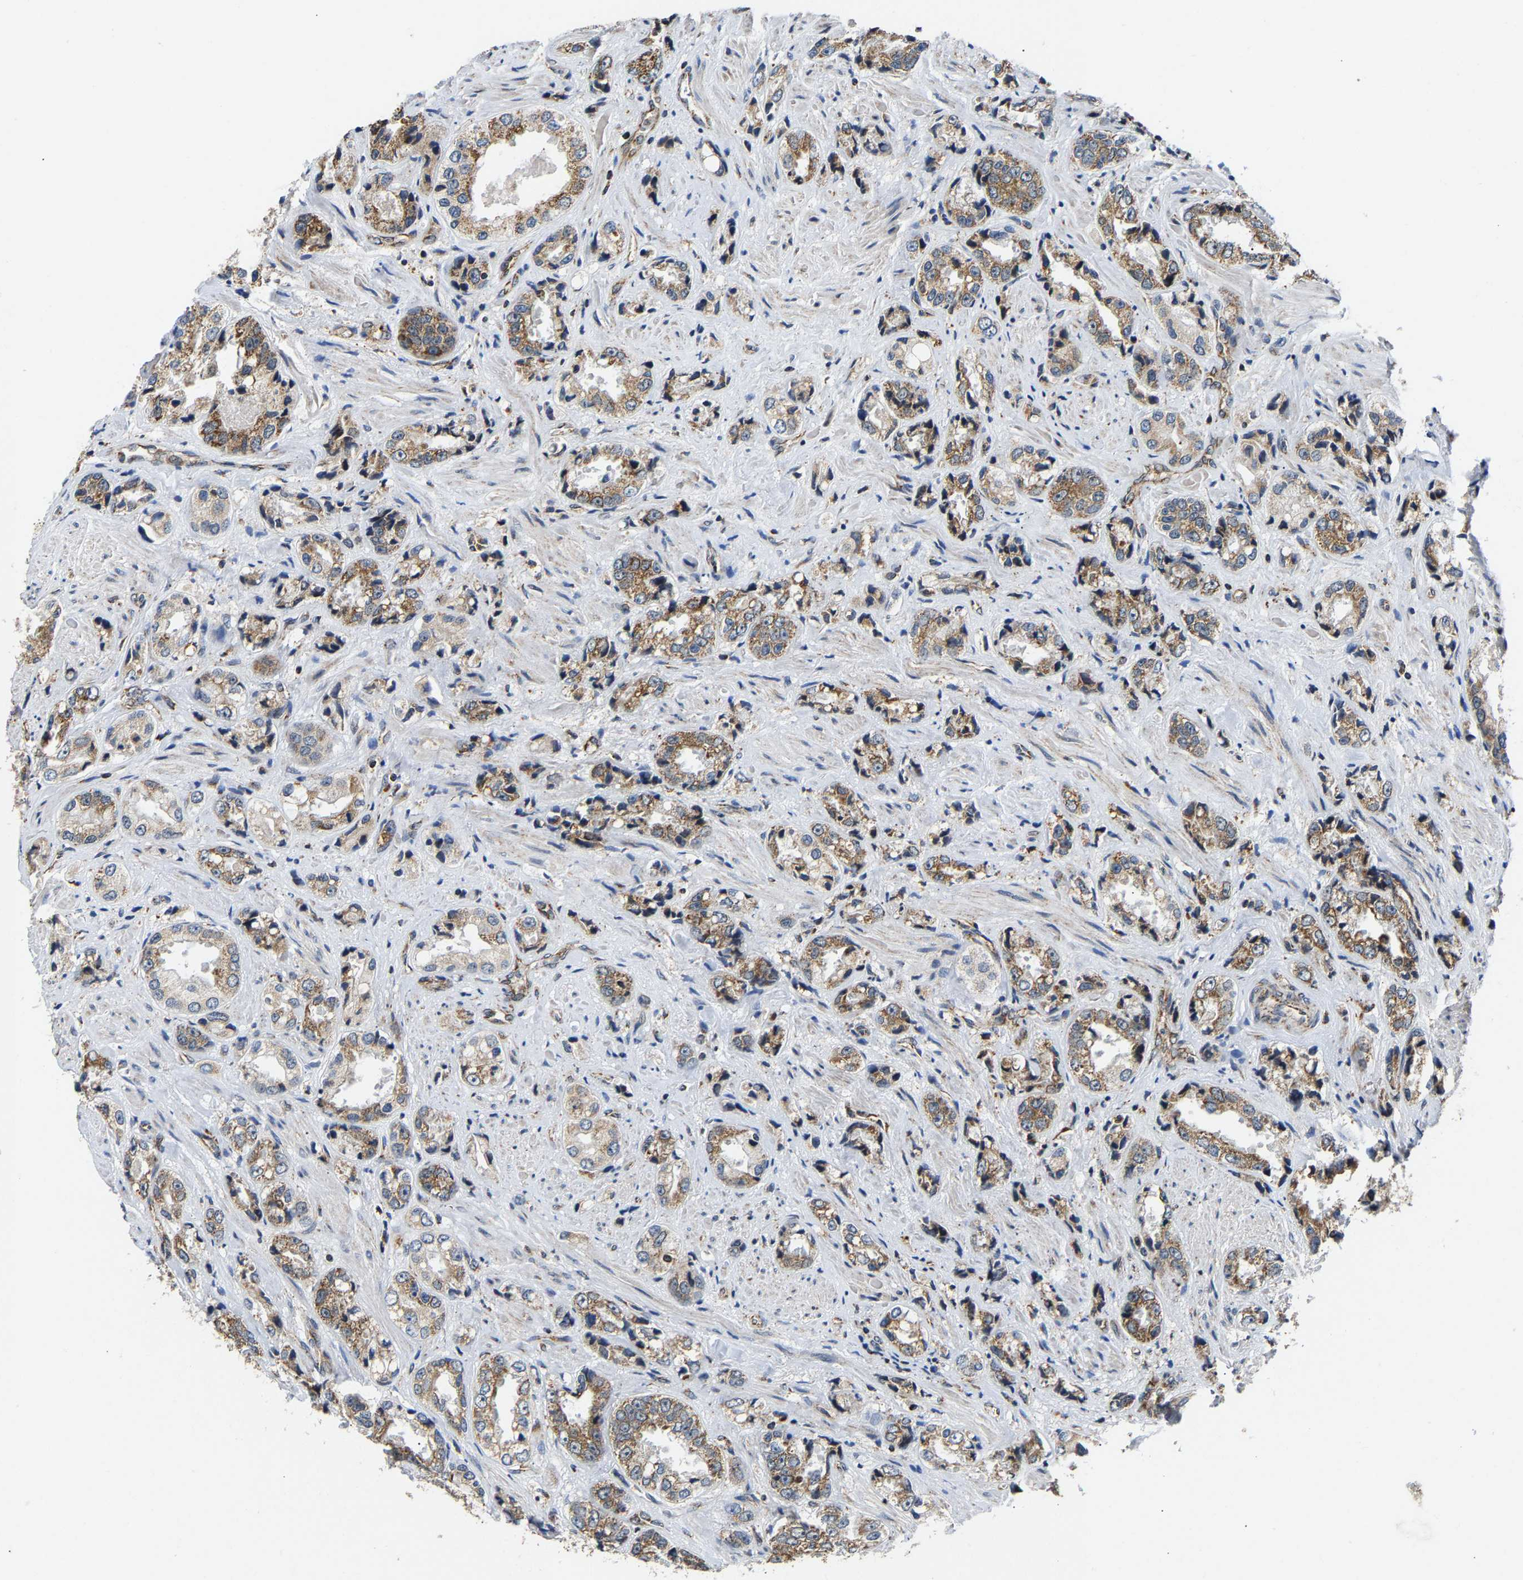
{"staining": {"intensity": "moderate", "quantity": ">75%", "location": "cytoplasmic/membranous"}, "tissue": "prostate cancer", "cell_type": "Tumor cells", "image_type": "cancer", "snomed": [{"axis": "morphology", "description": "Adenocarcinoma, High grade"}, {"axis": "topography", "description": "Prostate"}], "caption": "This is an image of immunohistochemistry staining of prostate cancer, which shows moderate positivity in the cytoplasmic/membranous of tumor cells.", "gene": "GIMAP7", "patient": {"sex": "male", "age": 61}}